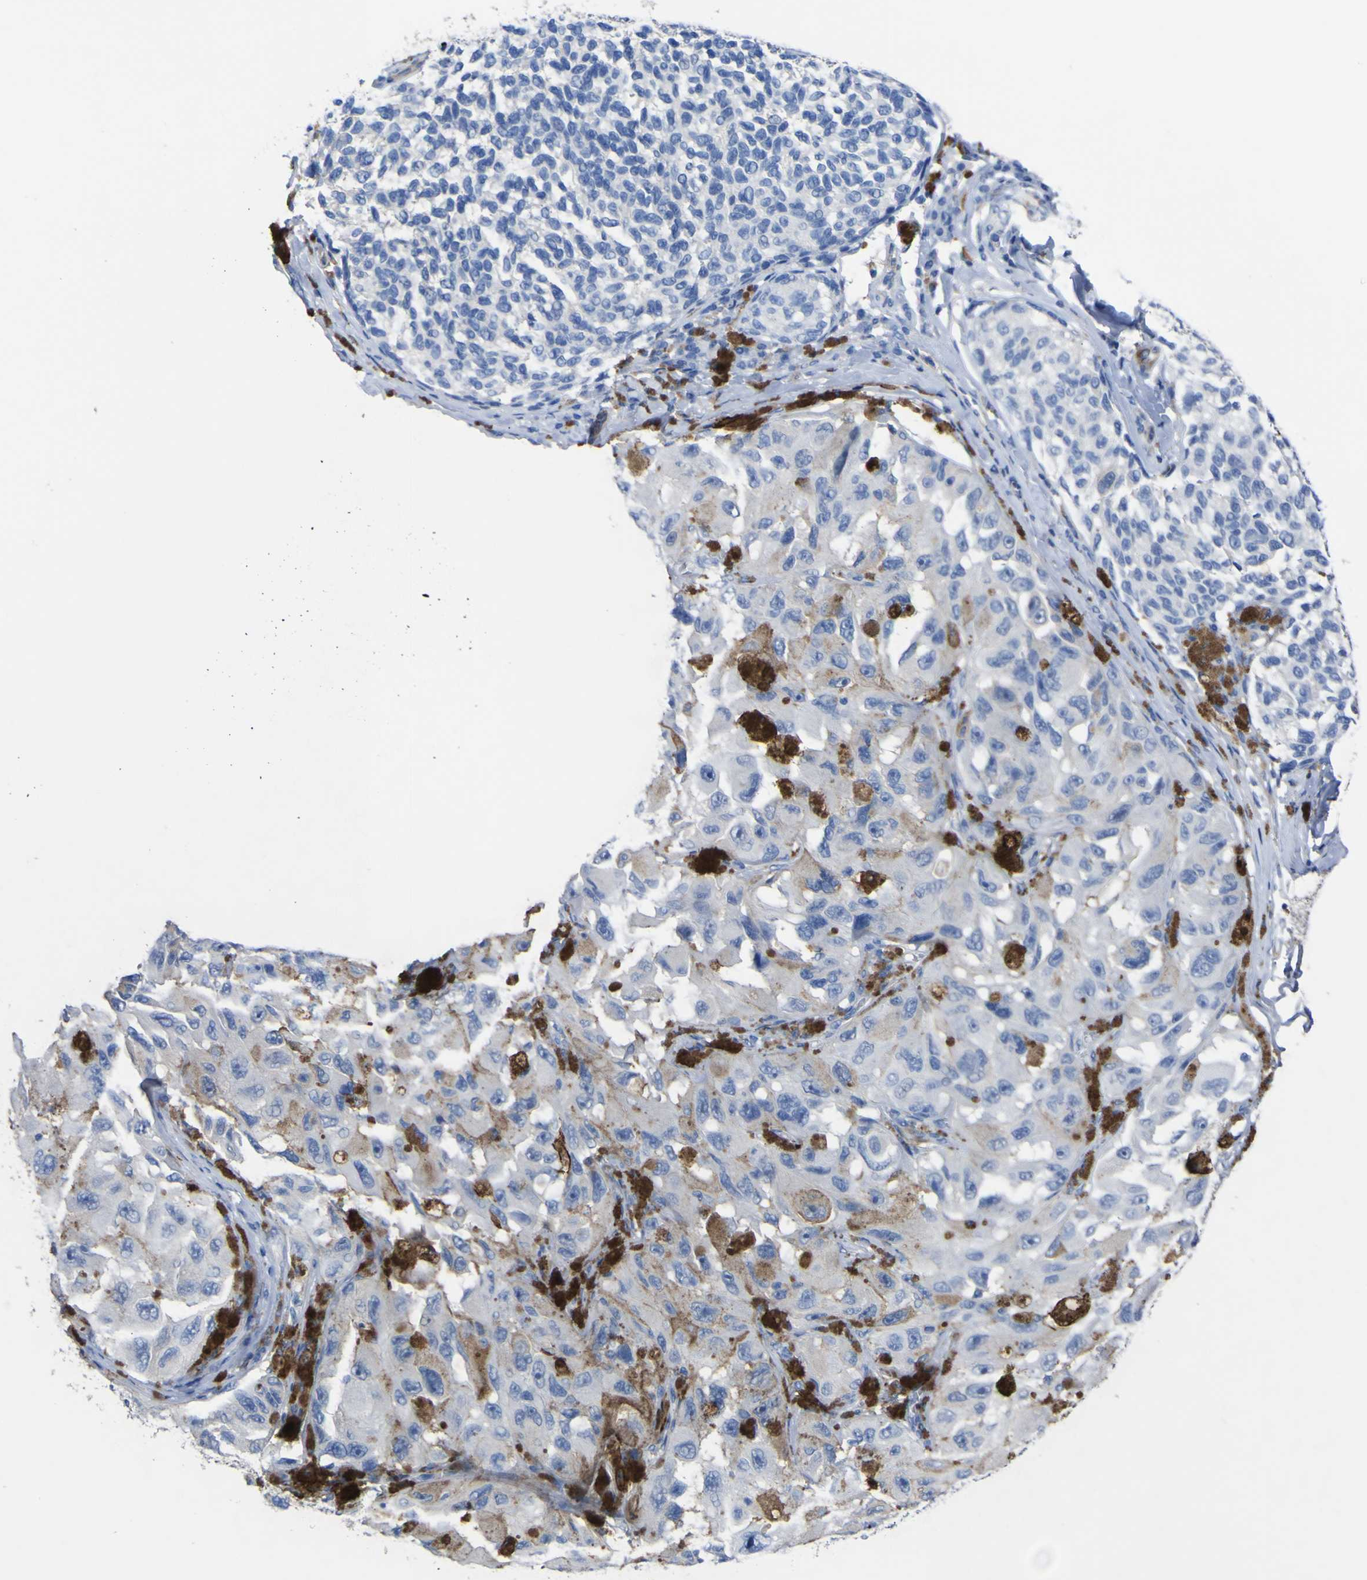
{"staining": {"intensity": "weak", "quantity": "<25%", "location": "cytoplasmic/membranous"}, "tissue": "melanoma", "cell_type": "Tumor cells", "image_type": "cancer", "snomed": [{"axis": "morphology", "description": "Malignant melanoma, NOS"}, {"axis": "topography", "description": "Skin"}], "caption": "This is a photomicrograph of immunohistochemistry (IHC) staining of malignant melanoma, which shows no staining in tumor cells.", "gene": "AGO4", "patient": {"sex": "female", "age": 73}}